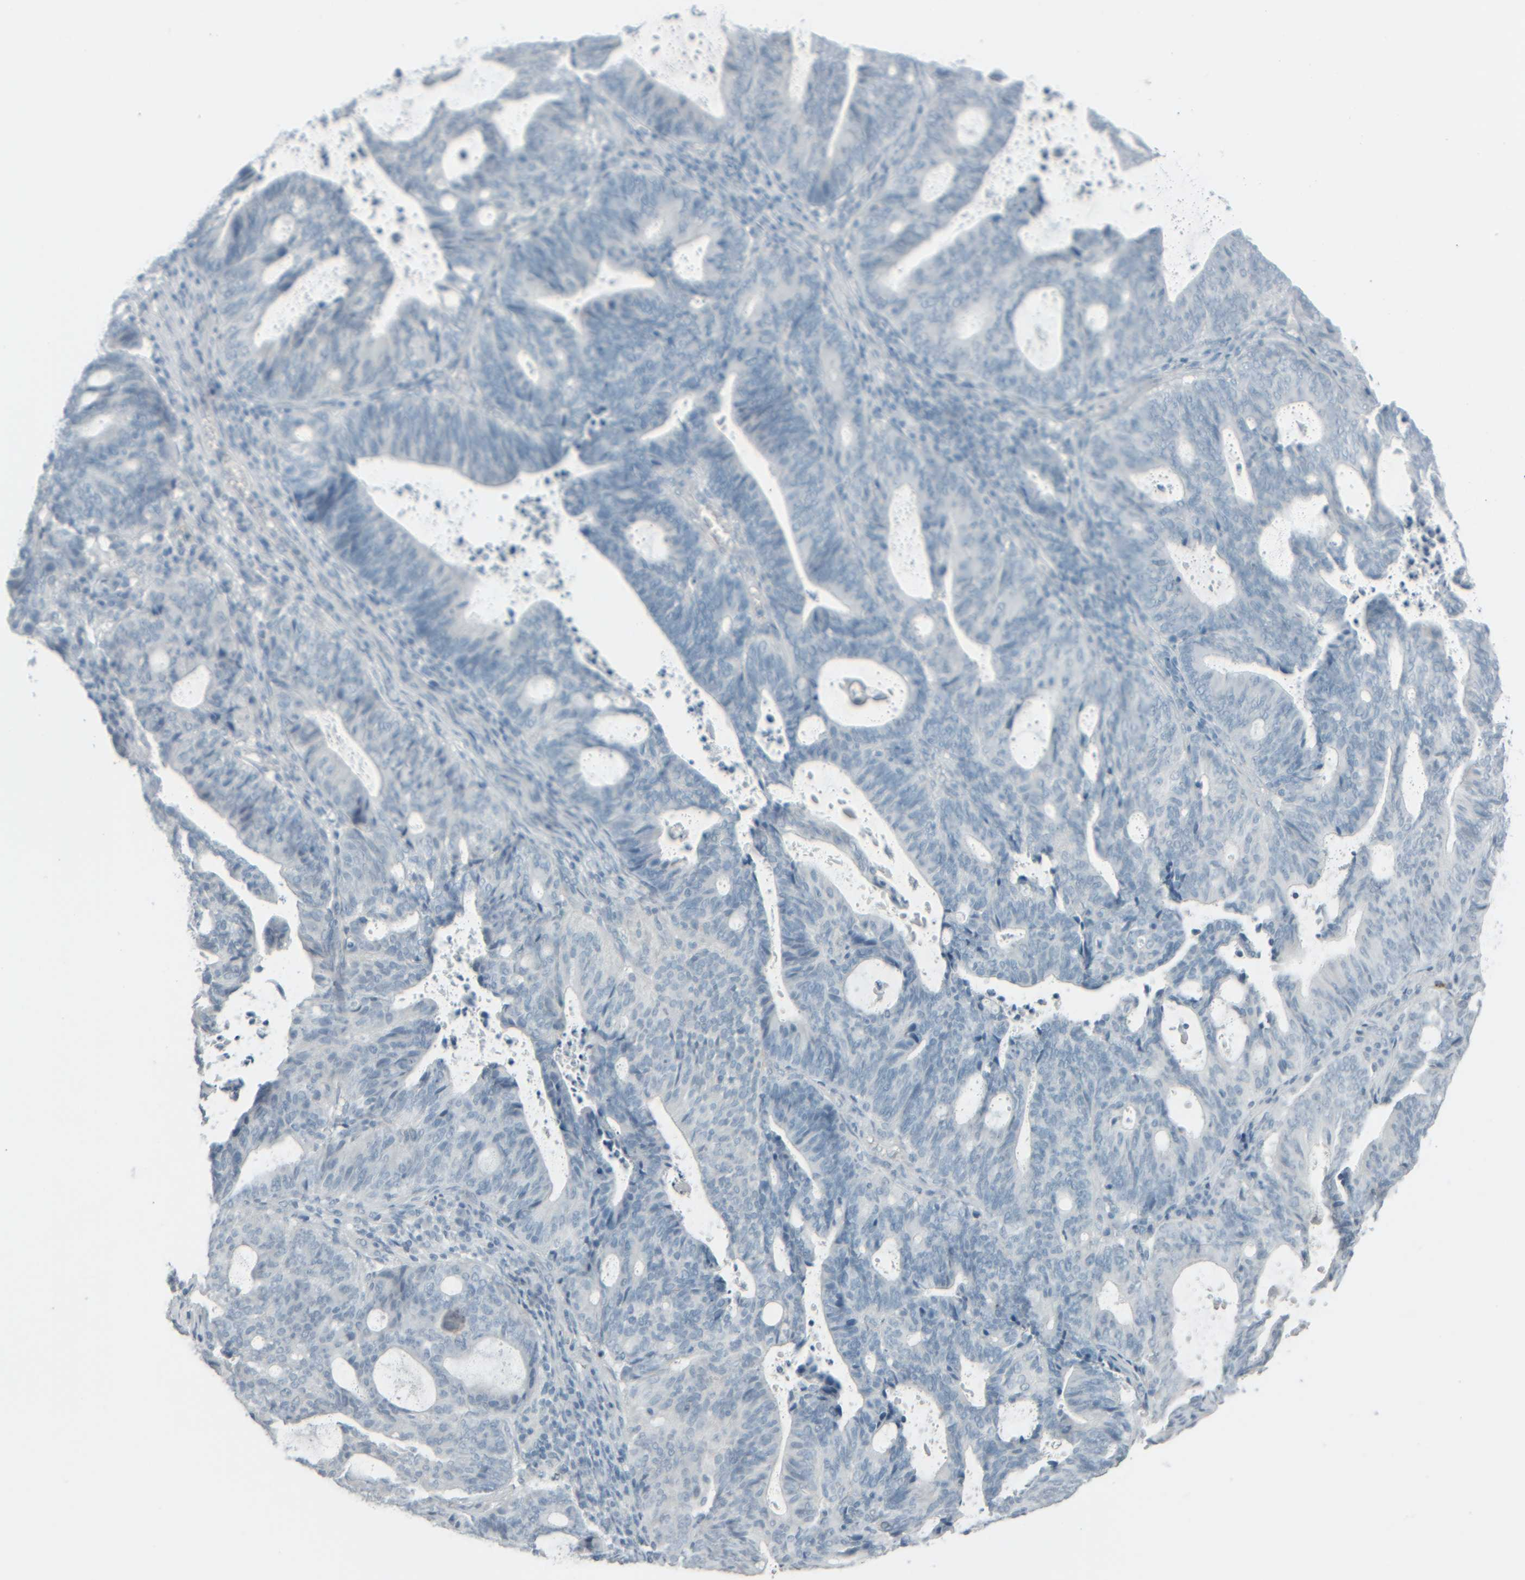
{"staining": {"intensity": "negative", "quantity": "none", "location": "none"}, "tissue": "endometrial cancer", "cell_type": "Tumor cells", "image_type": "cancer", "snomed": [{"axis": "morphology", "description": "Adenocarcinoma, NOS"}, {"axis": "topography", "description": "Uterus"}], "caption": "Tumor cells show no significant protein positivity in endometrial adenocarcinoma.", "gene": "TPSAB1", "patient": {"sex": "female", "age": 83}}